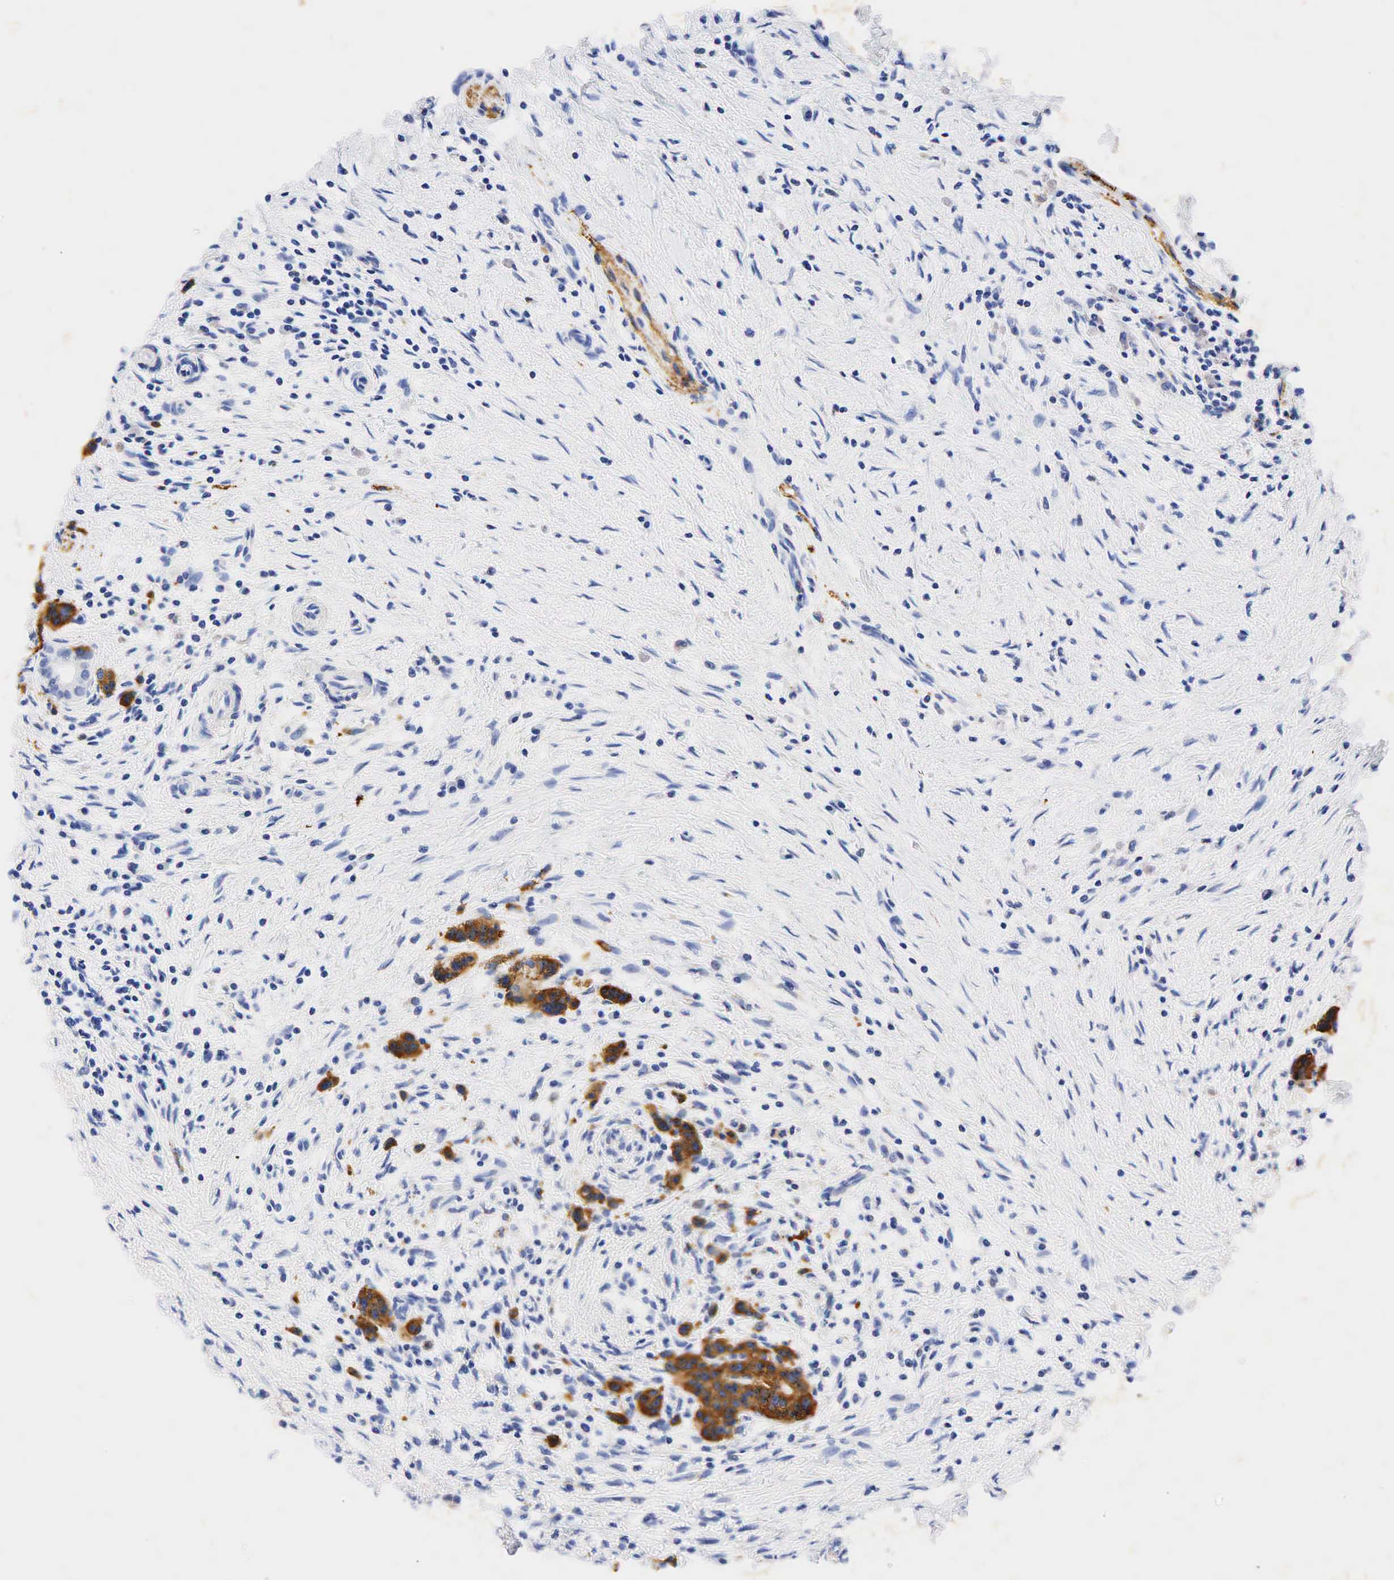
{"staining": {"intensity": "negative", "quantity": "none", "location": "none"}, "tissue": "pancreas", "cell_type": "Exocrine glandular cells", "image_type": "normal", "snomed": [{"axis": "morphology", "description": "Normal tissue, NOS"}, {"axis": "topography", "description": "Pancreas"}], "caption": "Photomicrograph shows no significant protein staining in exocrine glandular cells of benign pancreas.", "gene": "SYP", "patient": {"sex": "male", "age": 73}}